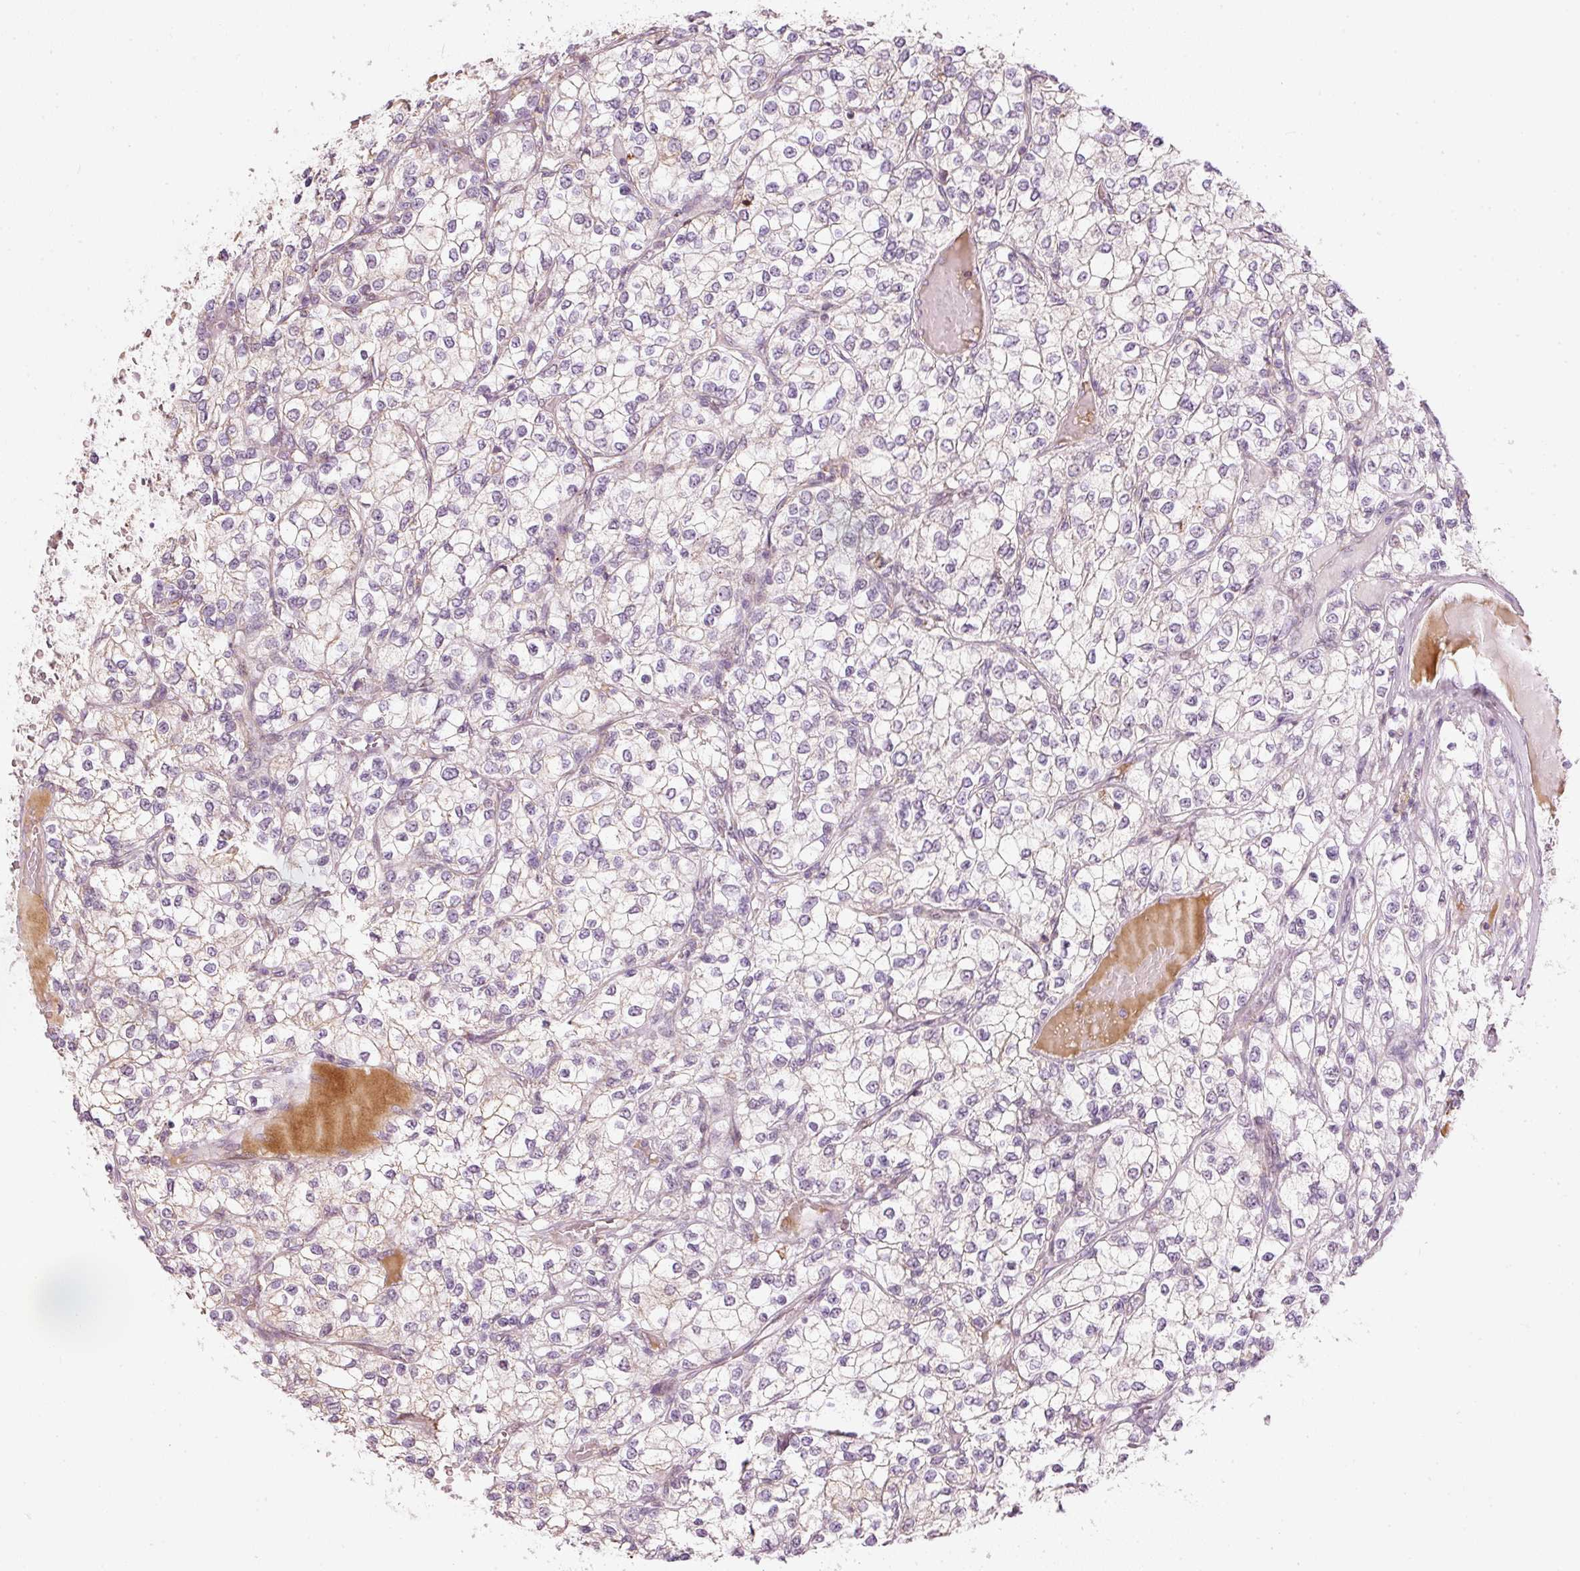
{"staining": {"intensity": "negative", "quantity": "none", "location": "none"}, "tissue": "renal cancer", "cell_type": "Tumor cells", "image_type": "cancer", "snomed": [{"axis": "morphology", "description": "Adenocarcinoma, NOS"}, {"axis": "topography", "description": "Kidney"}], "caption": "DAB (3,3'-diaminobenzidine) immunohistochemical staining of human renal cancer reveals no significant staining in tumor cells. The staining was performed using DAB to visualize the protein expression in brown, while the nuclei were stained in blue with hematoxylin (Magnification: 20x).", "gene": "RNF39", "patient": {"sex": "male", "age": 80}}